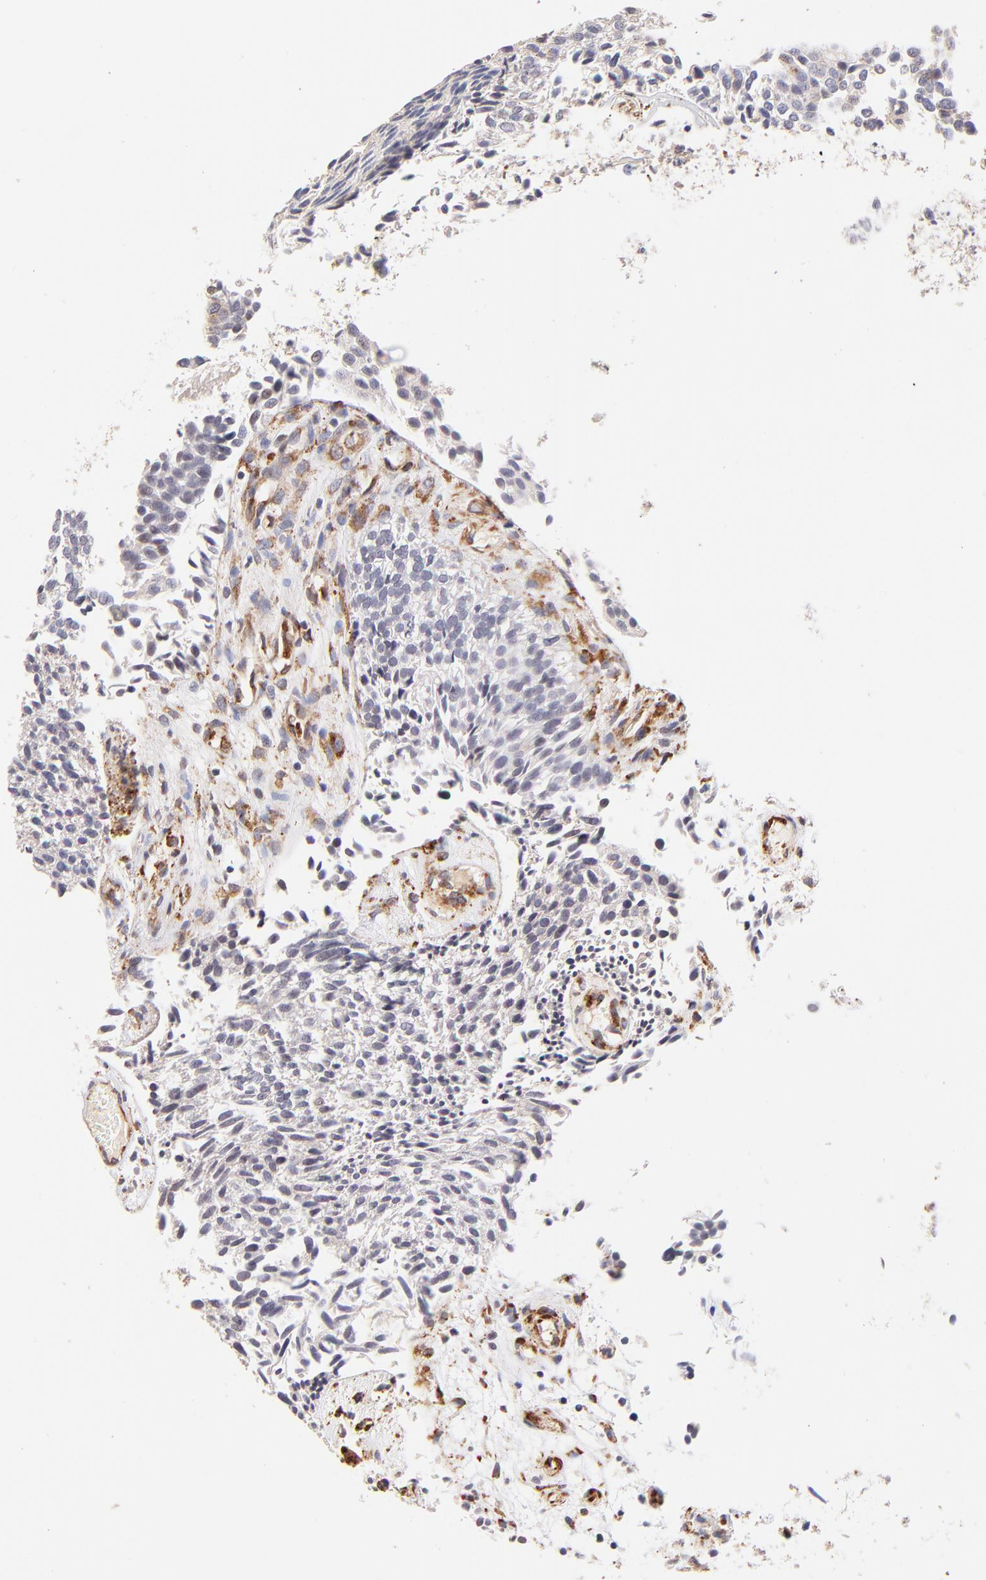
{"staining": {"intensity": "negative", "quantity": "none", "location": "none"}, "tissue": "urothelial cancer", "cell_type": "Tumor cells", "image_type": "cancer", "snomed": [{"axis": "morphology", "description": "Urothelial carcinoma, Low grade"}, {"axis": "topography", "description": "Urinary bladder"}], "caption": "Urothelial cancer stained for a protein using IHC reveals no staining tumor cells.", "gene": "SPARC", "patient": {"sex": "male", "age": 84}}